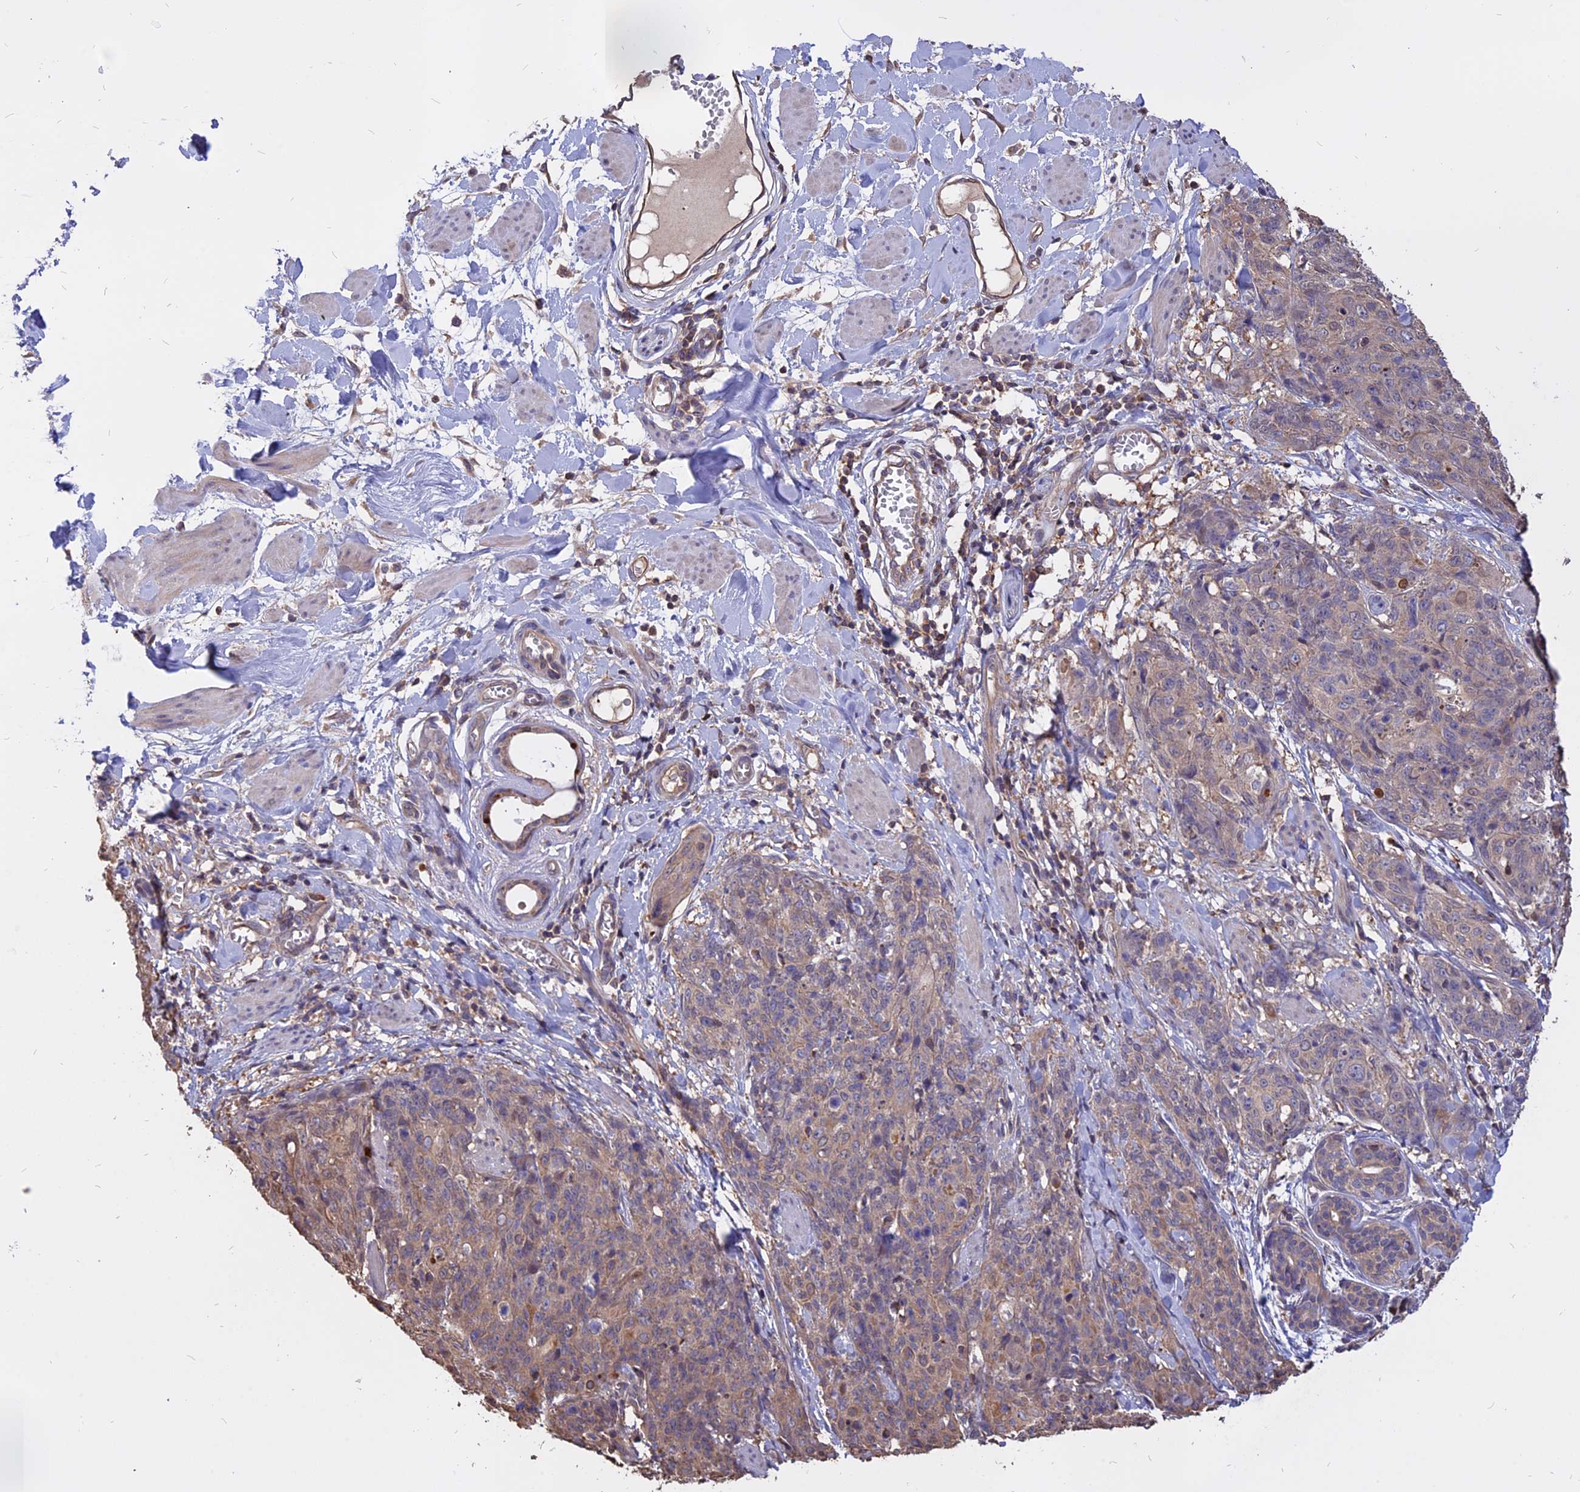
{"staining": {"intensity": "weak", "quantity": ">75%", "location": "cytoplasmic/membranous"}, "tissue": "skin cancer", "cell_type": "Tumor cells", "image_type": "cancer", "snomed": [{"axis": "morphology", "description": "Squamous cell carcinoma, NOS"}, {"axis": "topography", "description": "Skin"}, {"axis": "topography", "description": "Vulva"}], "caption": "IHC image of human squamous cell carcinoma (skin) stained for a protein (brown), which displays low levels of weak cytoplasmic/membranous positivity in approximately >75% of tumor cells.", "gene": "CARMIL2", "patient": {"sex": "female", "age": 85}}